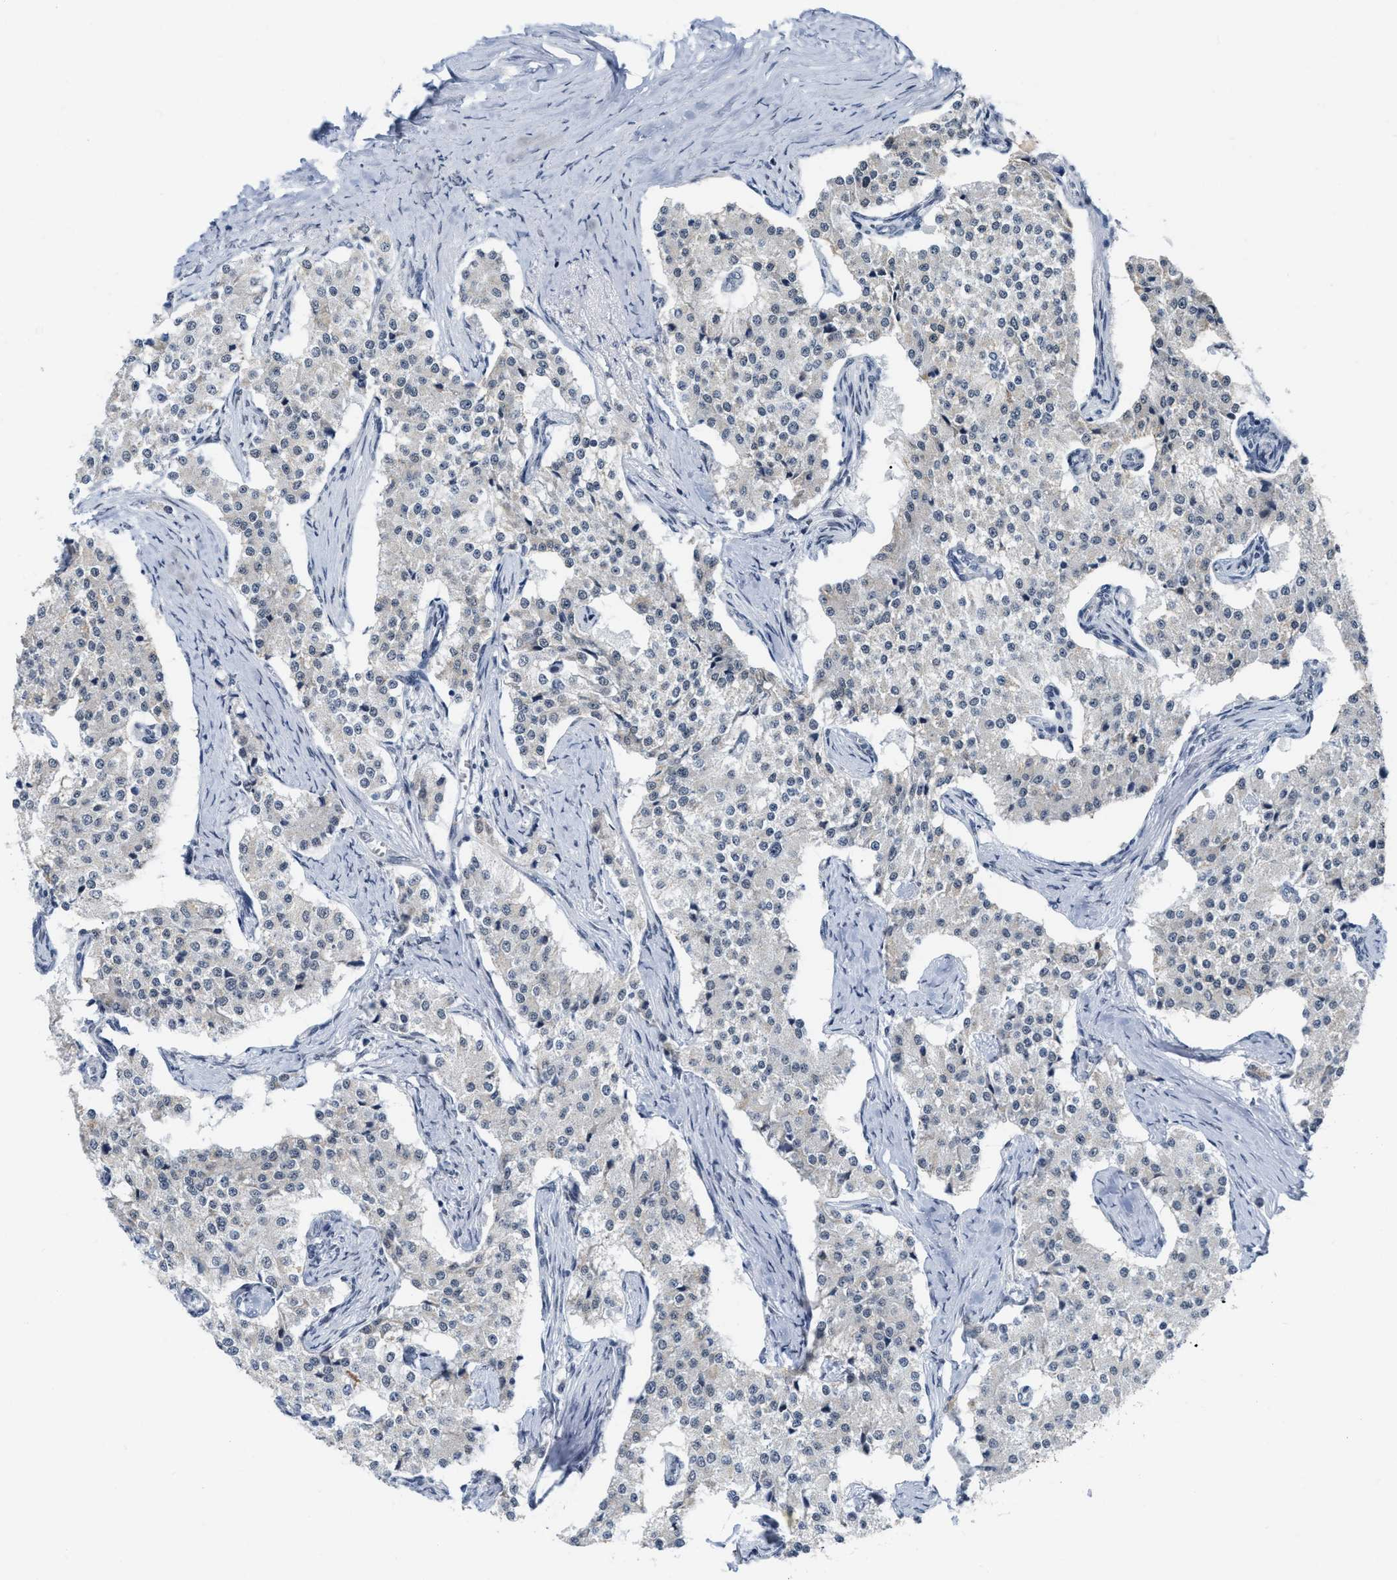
{"staining": {"intensity": "negative", "quantity": "none", "location": "none"}, "tissue": "carcinoid", "cell_type": "Tumor cells", "image_type": "cancer", "snomed": [{"axis": "morphology", "description": "Carcinoid, malignant, NOS"}, {"axis": "topography", "description": "Colon"}], "caption": "This is a histopathology image of IHC staining of carcinoid, which shows no staining in tumor cells. The staining is performed using DAB (3,3'-diaminobenzidine) brown chromogen with nuclei counter-stained in using hematoxylin.", "gene": "XIRP1", "patient": {"sex": "female", "age": 52}}